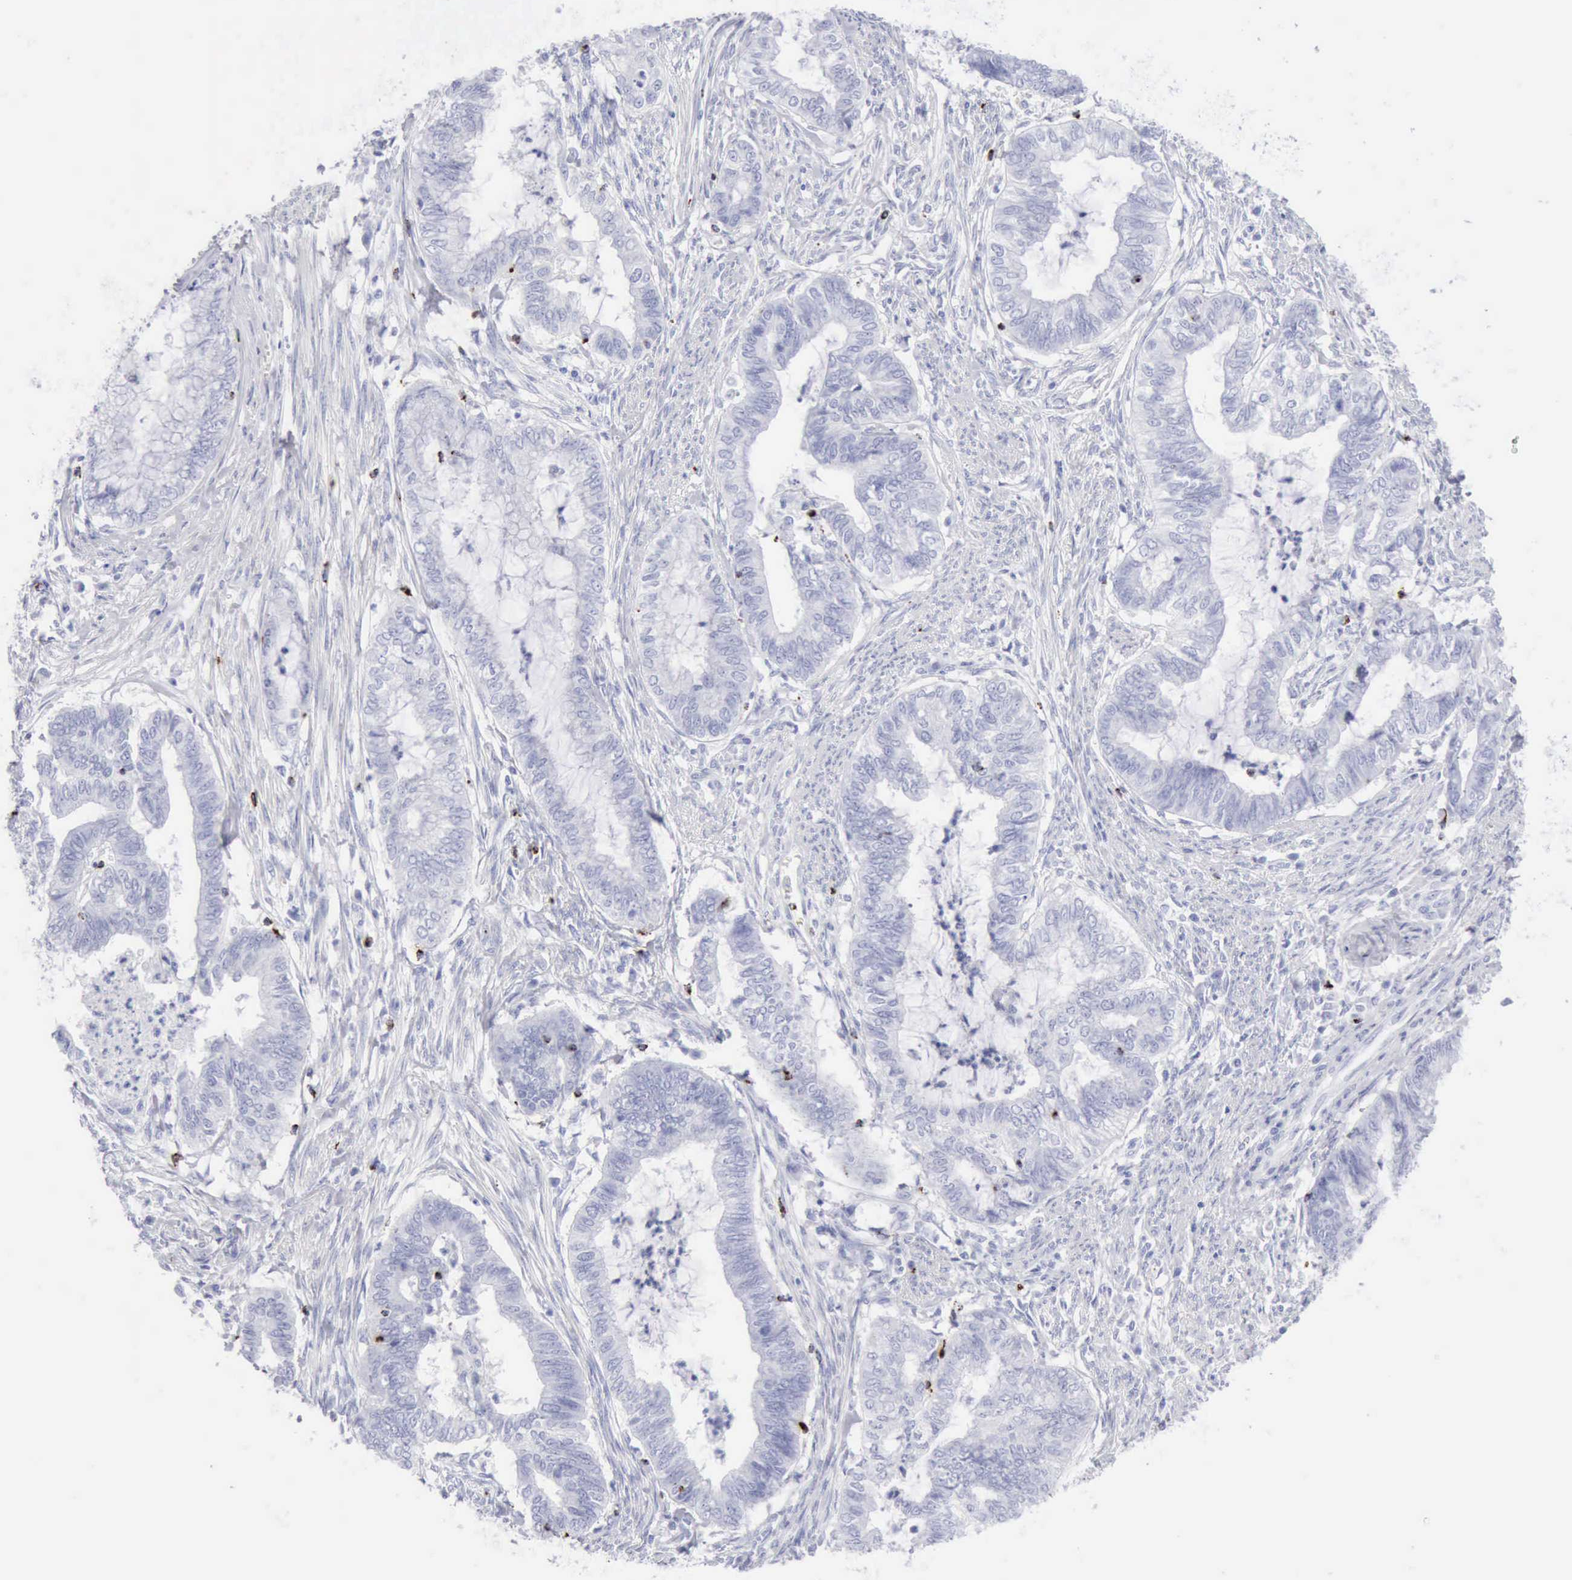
{"staining": {"intensity": "negative", "quantity": "none", "location": "none"}, "tissue": "endometrial cancer", "cell_type": "Tumor cells", "image_type": "cancer", "snomed": [{"axis": "morphology", "description": "Necrosis, NOS"}, {"axis": "morphology", "description": "Adenocarcinoma, NOS"}, {"axis": "topography", "description": "Endometrium"}], "caption": "Endometrial cancer (adenocarcinoma) stained for a protein using IHC shows no positivity tumor cells.", "gene": "GZMB", "patient": {"sex": "female", "age": 79}}